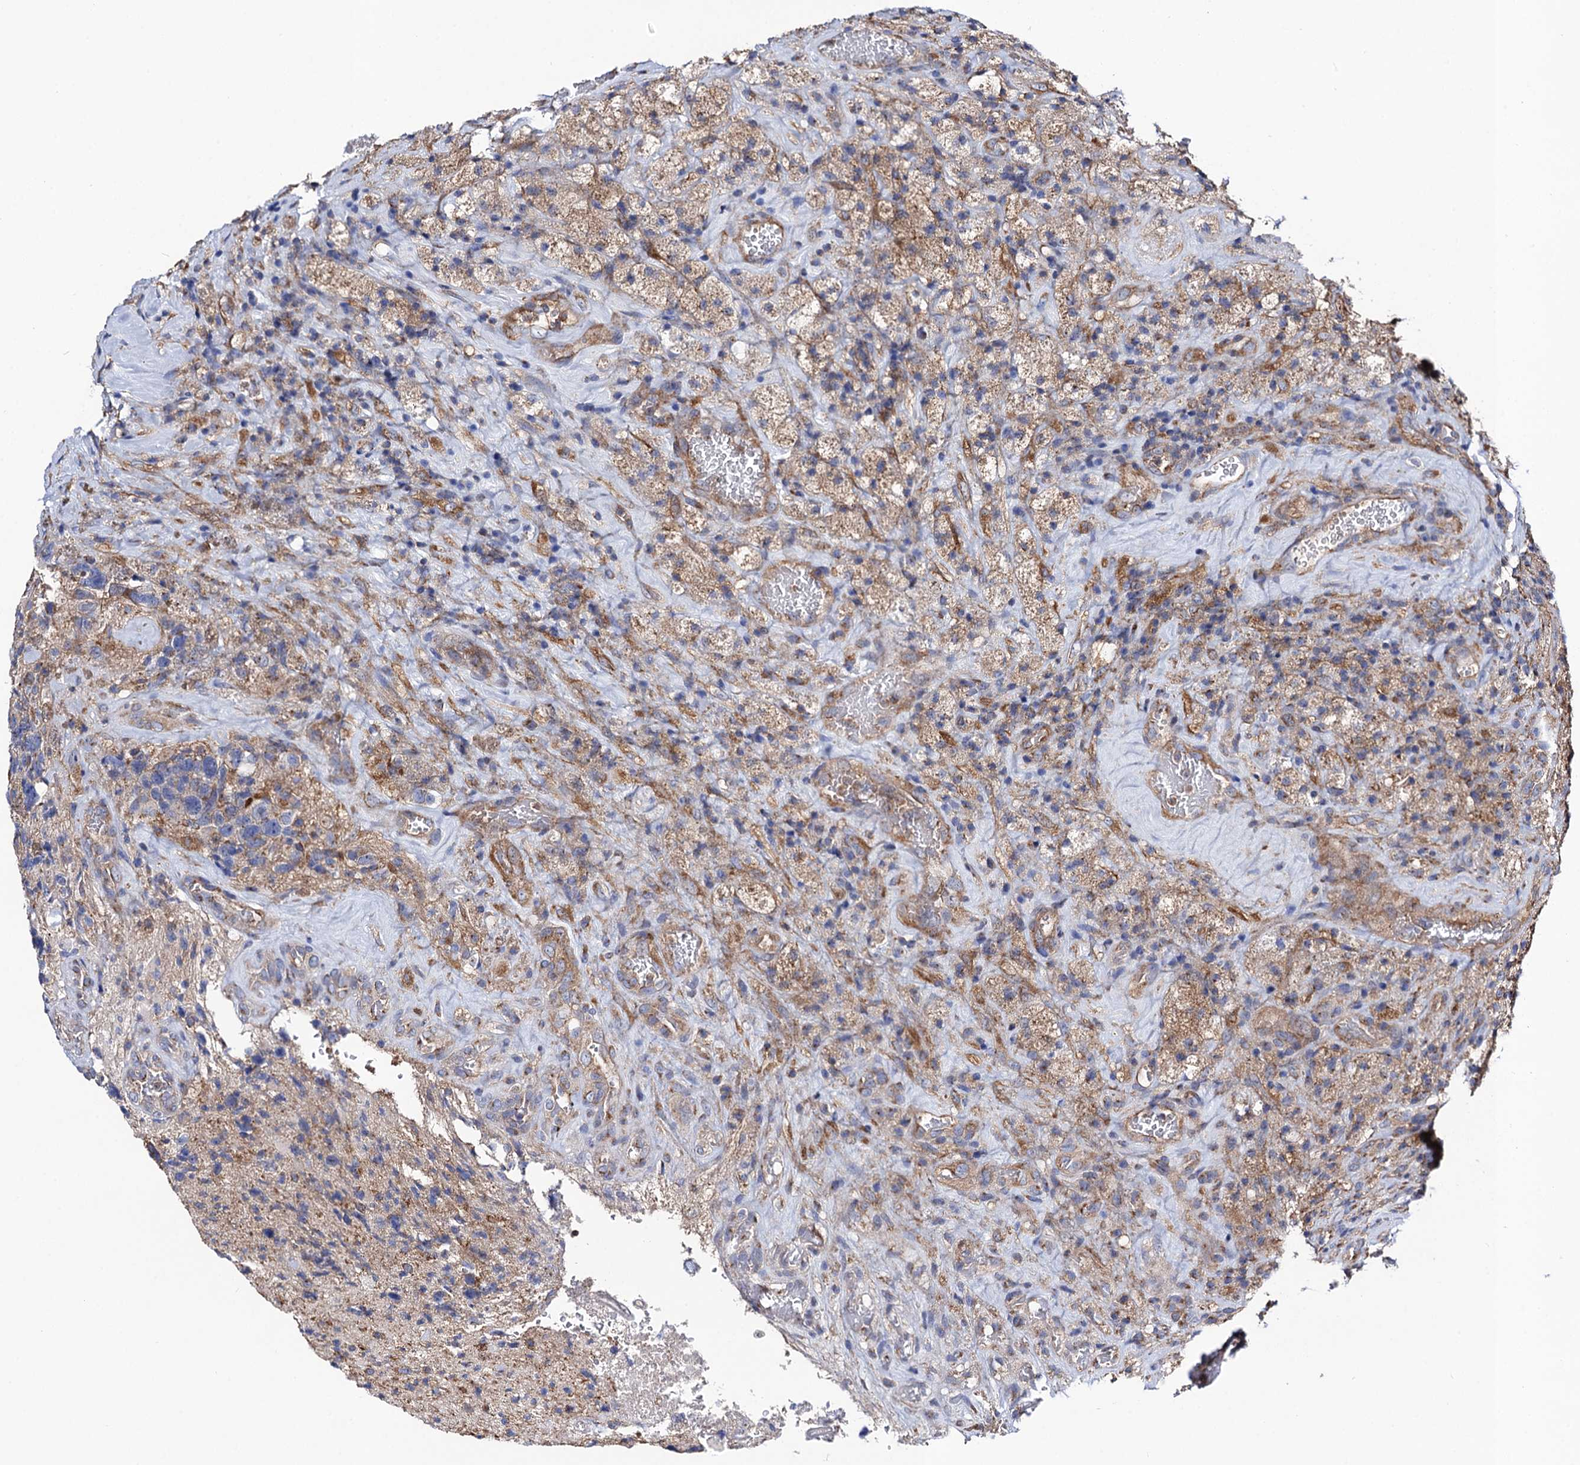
{"staining": {"intensity": "moderate", "quantity": "<25%", "location": "cytoplasmic/membranous"}, "tissue": "glioma", "cell_type": "Tumor cells", "image_type": "cancer", "snomed": [{"axis": "morphology", "description": "Glioma, malignant, High grade"}, {"axis": "topography", "description": "Brain"}], "caption": "Human glioma stained for a protein (brown) demonstrates moderate cytoplasmic/membranous positive staining in approximately <25% of tumor cells.", "gene": "DYDC1", "patient": {"sex": "male", "age": 69}}